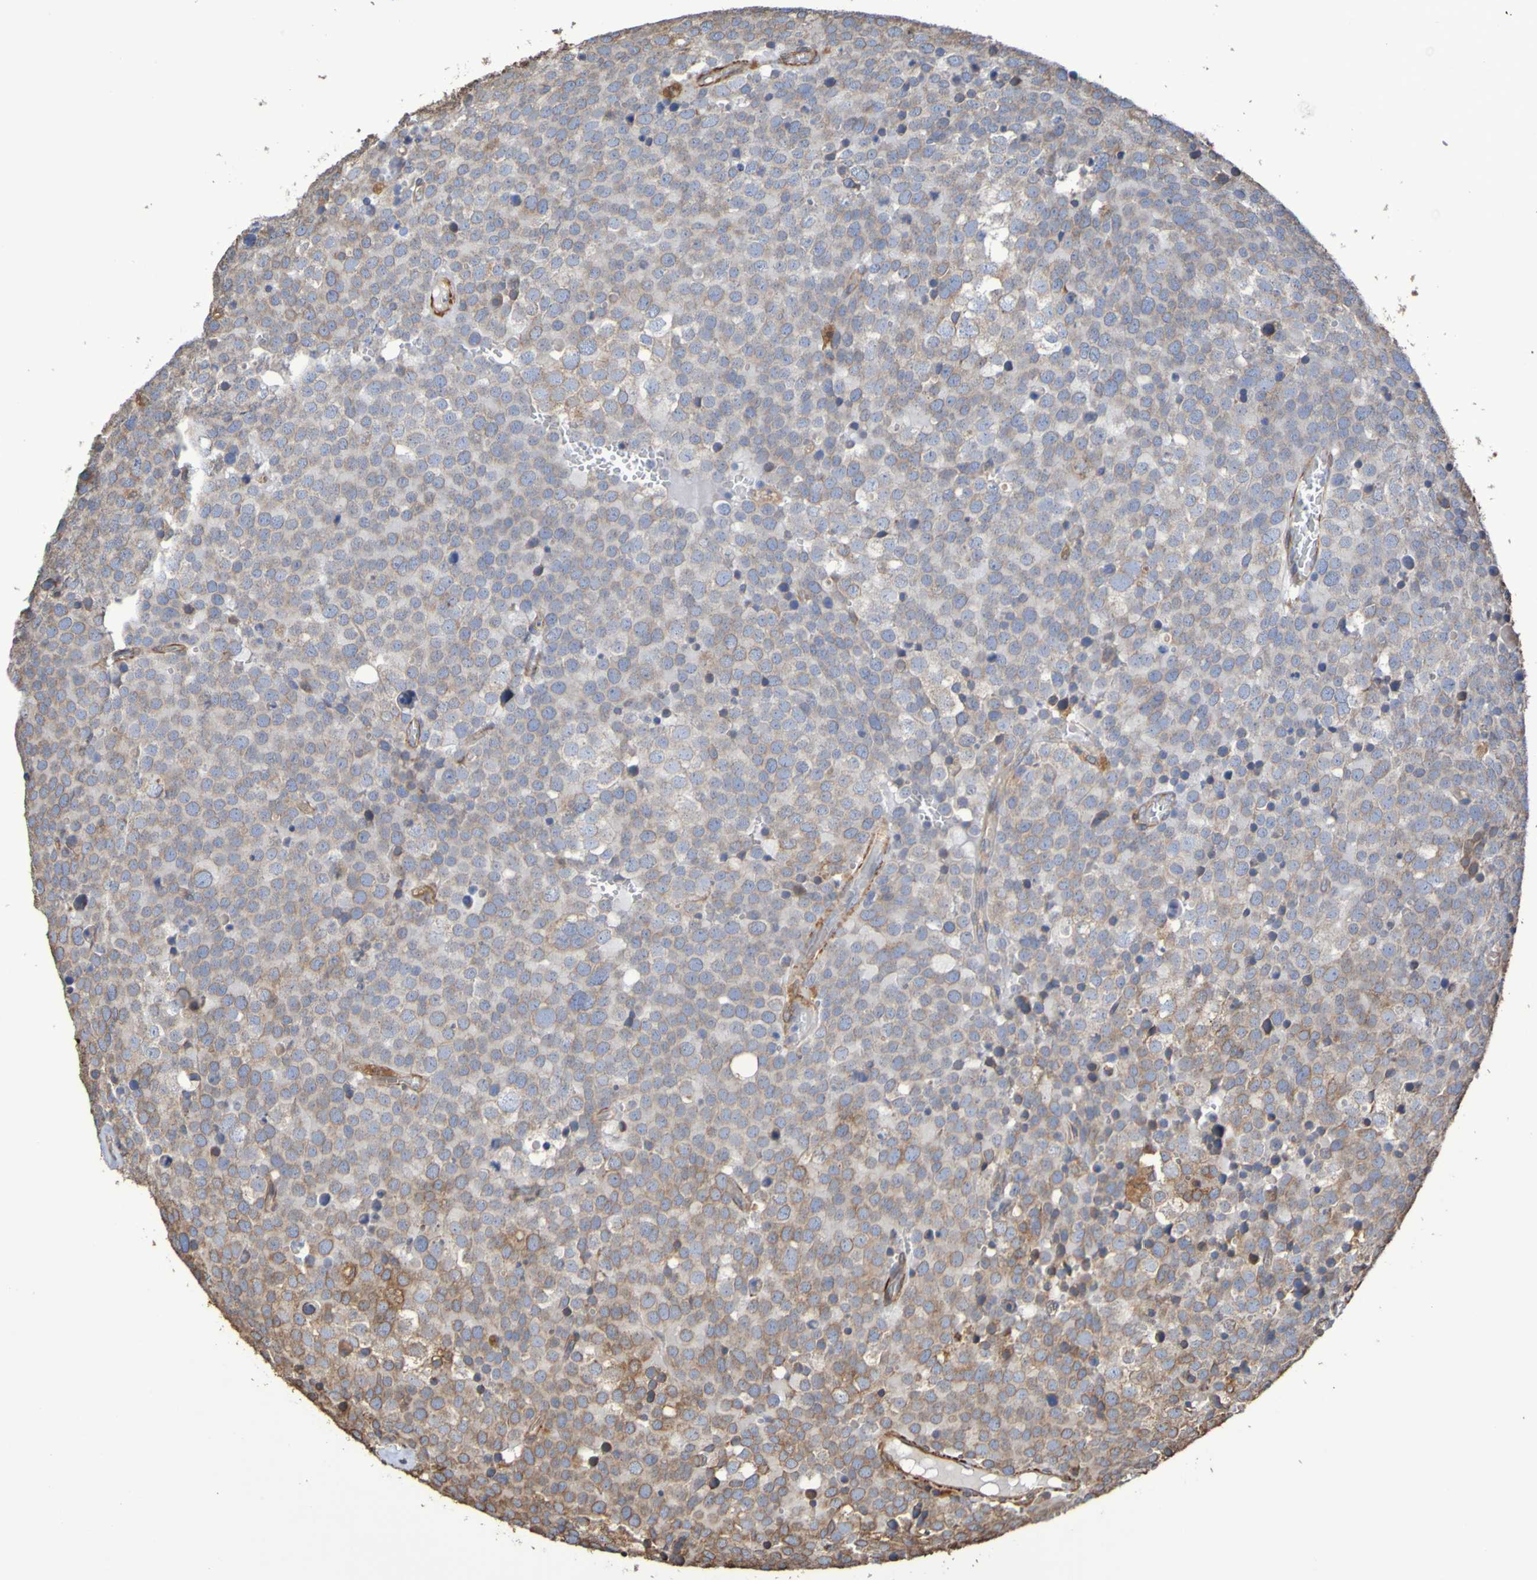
{"staining": {"intensity": "negative", "quantity": "none", "location": "none"}, "tissue": "testis cancer", "cell_type": "Tumor cells", "image_type": "cancer", "snomed": [{"axis": "morphology", "description": "Seminoma, NOS"}, {"axis": "topography", "description": "Testis"}], "caption": "A high-resolution image shows immunohistochemistry (IHC) staining of seminoma (testis), which displays no significant expression in tumor cells.", "gene": "RAB11A", "patient": {"sex": "male", "age": 71}}